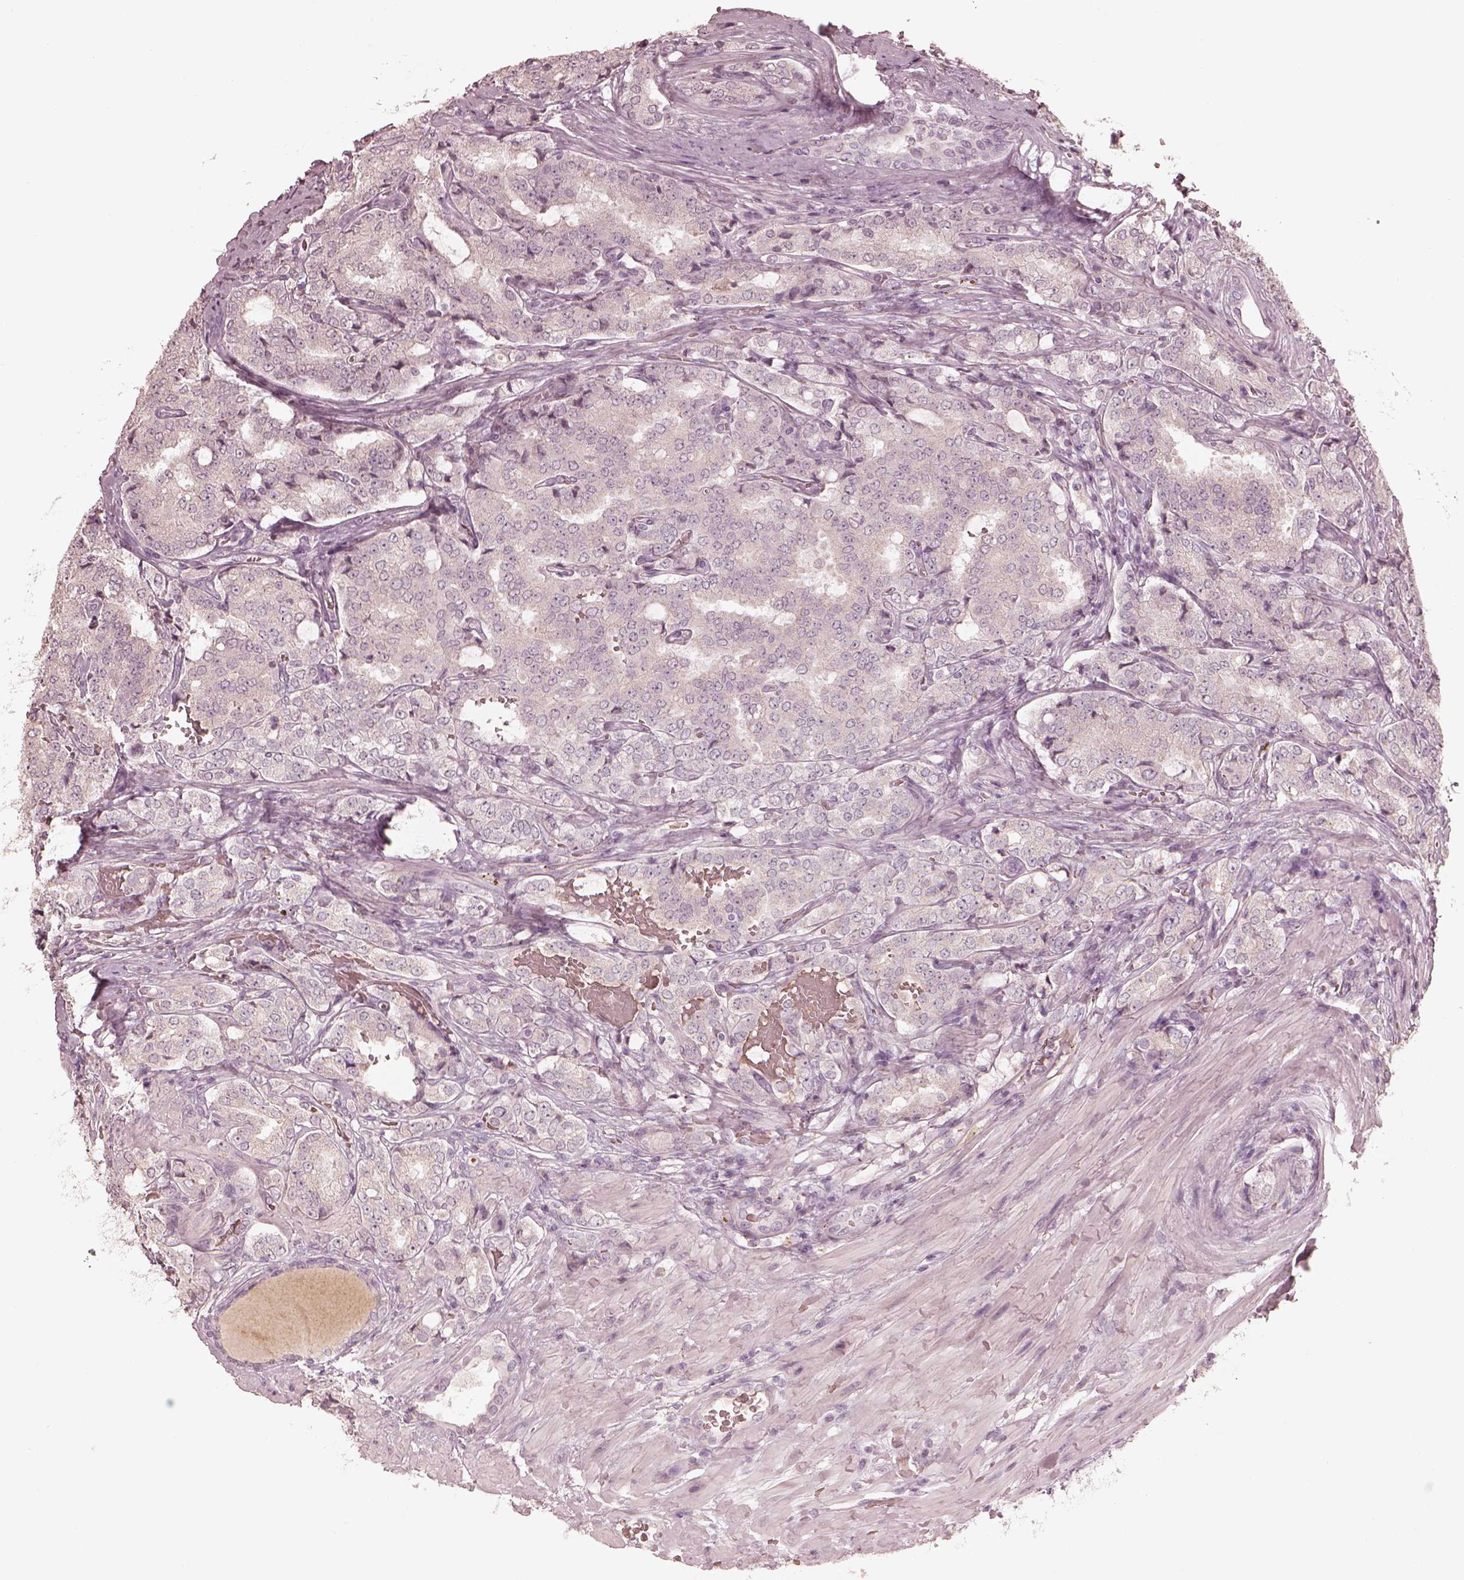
{"staining": {"intensity": "negative", "quantity": "none", "location": "none"}, "tissue": "prostate cancer", "cell_type": "Tumor cells", "image_type": "cancer", "snomed": [{"axis": "morphology", "description": "Adenocarcinoma, NOS"}, {"axis": "topography", "description": "Prostate"}], "caption": "This micrograph is of prostate cancer (adenocarcinoma) stained with immunohistochemistry (IHC) to label a protein in brown with the nuclei are counter-stained blue. There is no positivity in tumor cells.", "gene": "ANKLE1", "patient": {"sex": "male", "age": 65}}